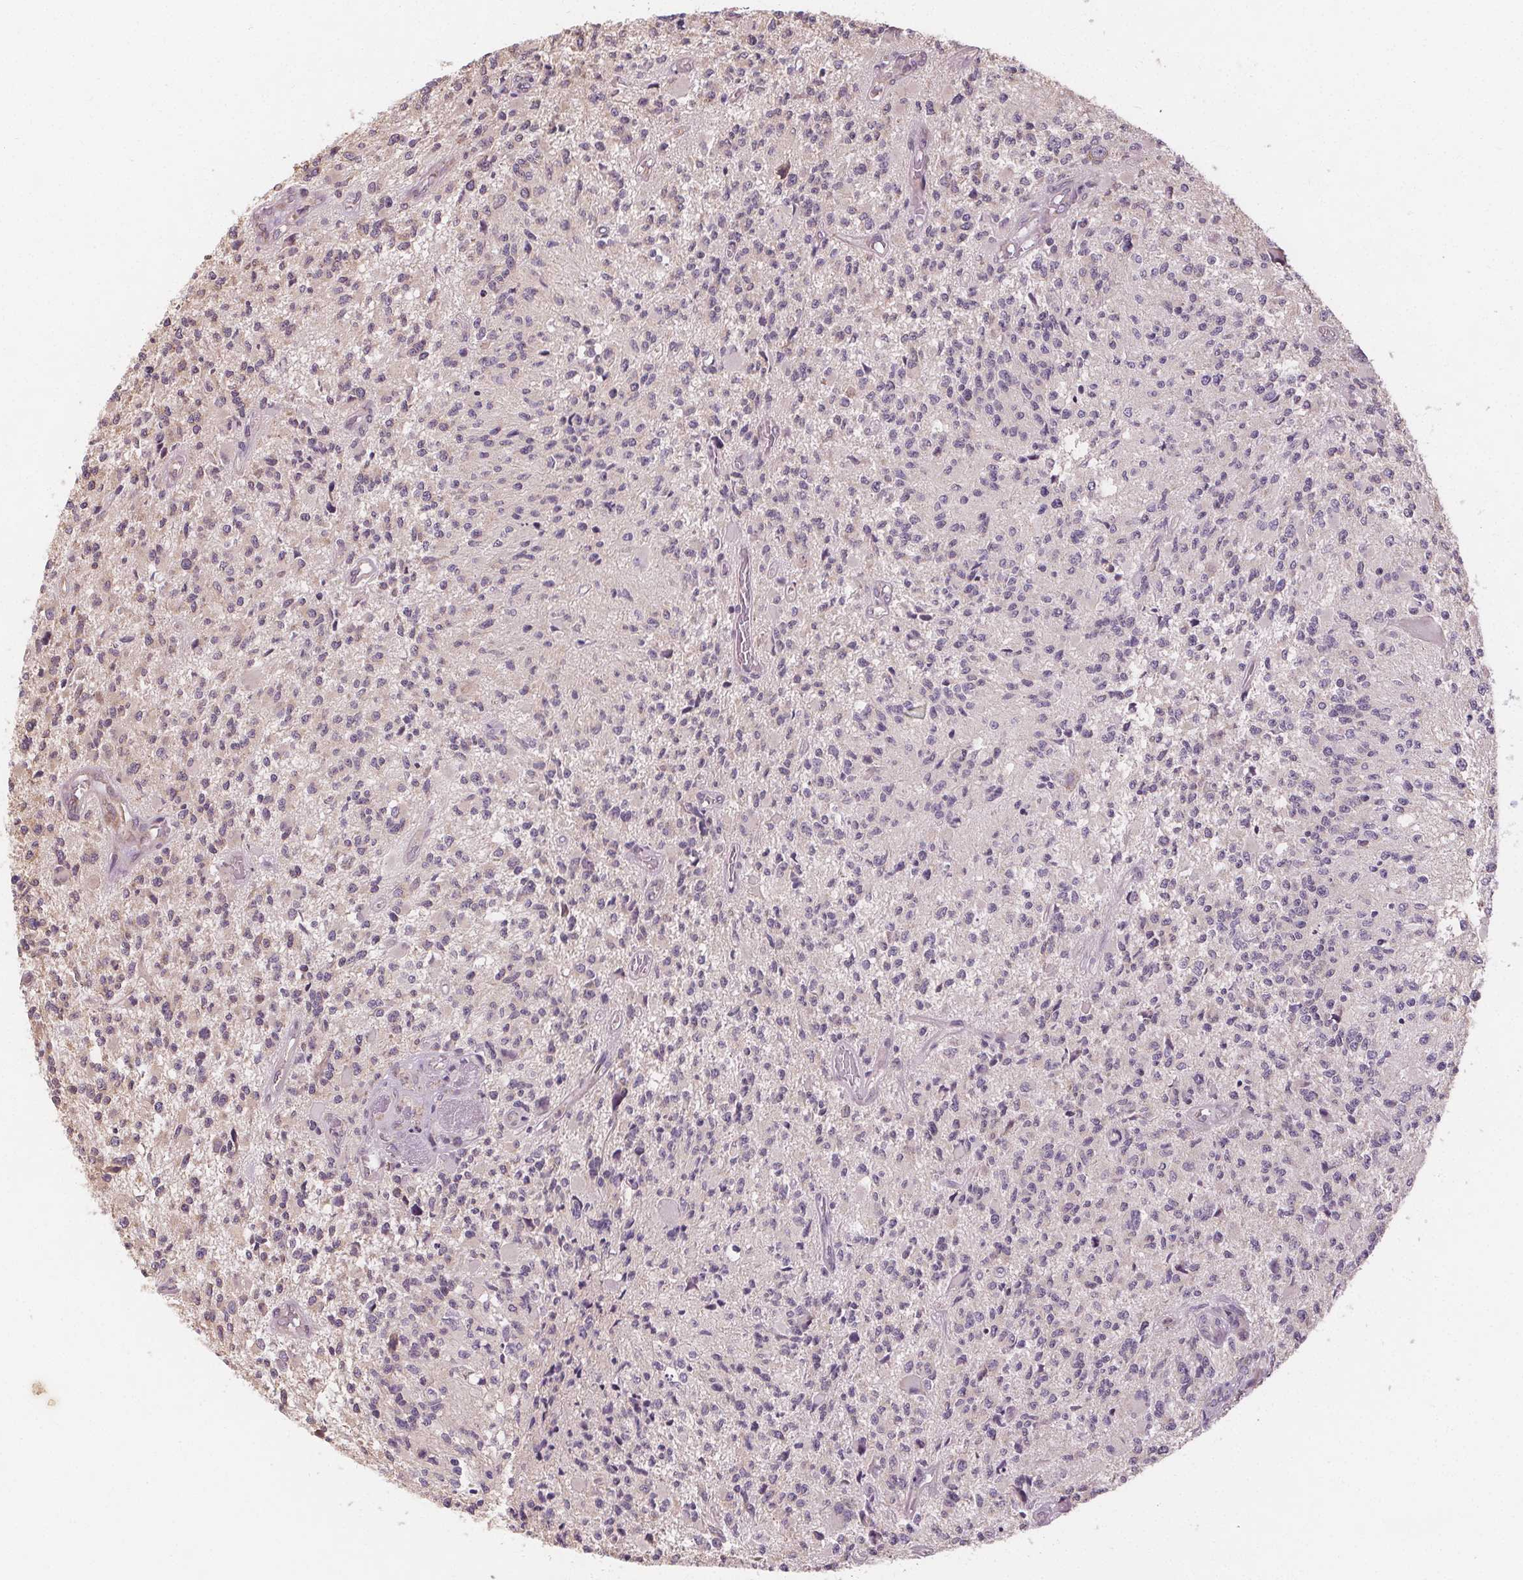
{"staining": {"intensity": "negative", "quantity": "none", "location": "none"}, "tissue": "glioma", "cell_type": "Tumor cells", "image_type": "cancer", "snomed": [{"axis": "morphology", "description": "Glioma, malignant, High grade"}, {"axis": "topography", "description": "Brain"}], "caption": "IHC of human high-grade glioma (malignant) shows no staining in tumor cells.", "gene": "TMEM80", "patient": {"sex": "female", "age": 63}}